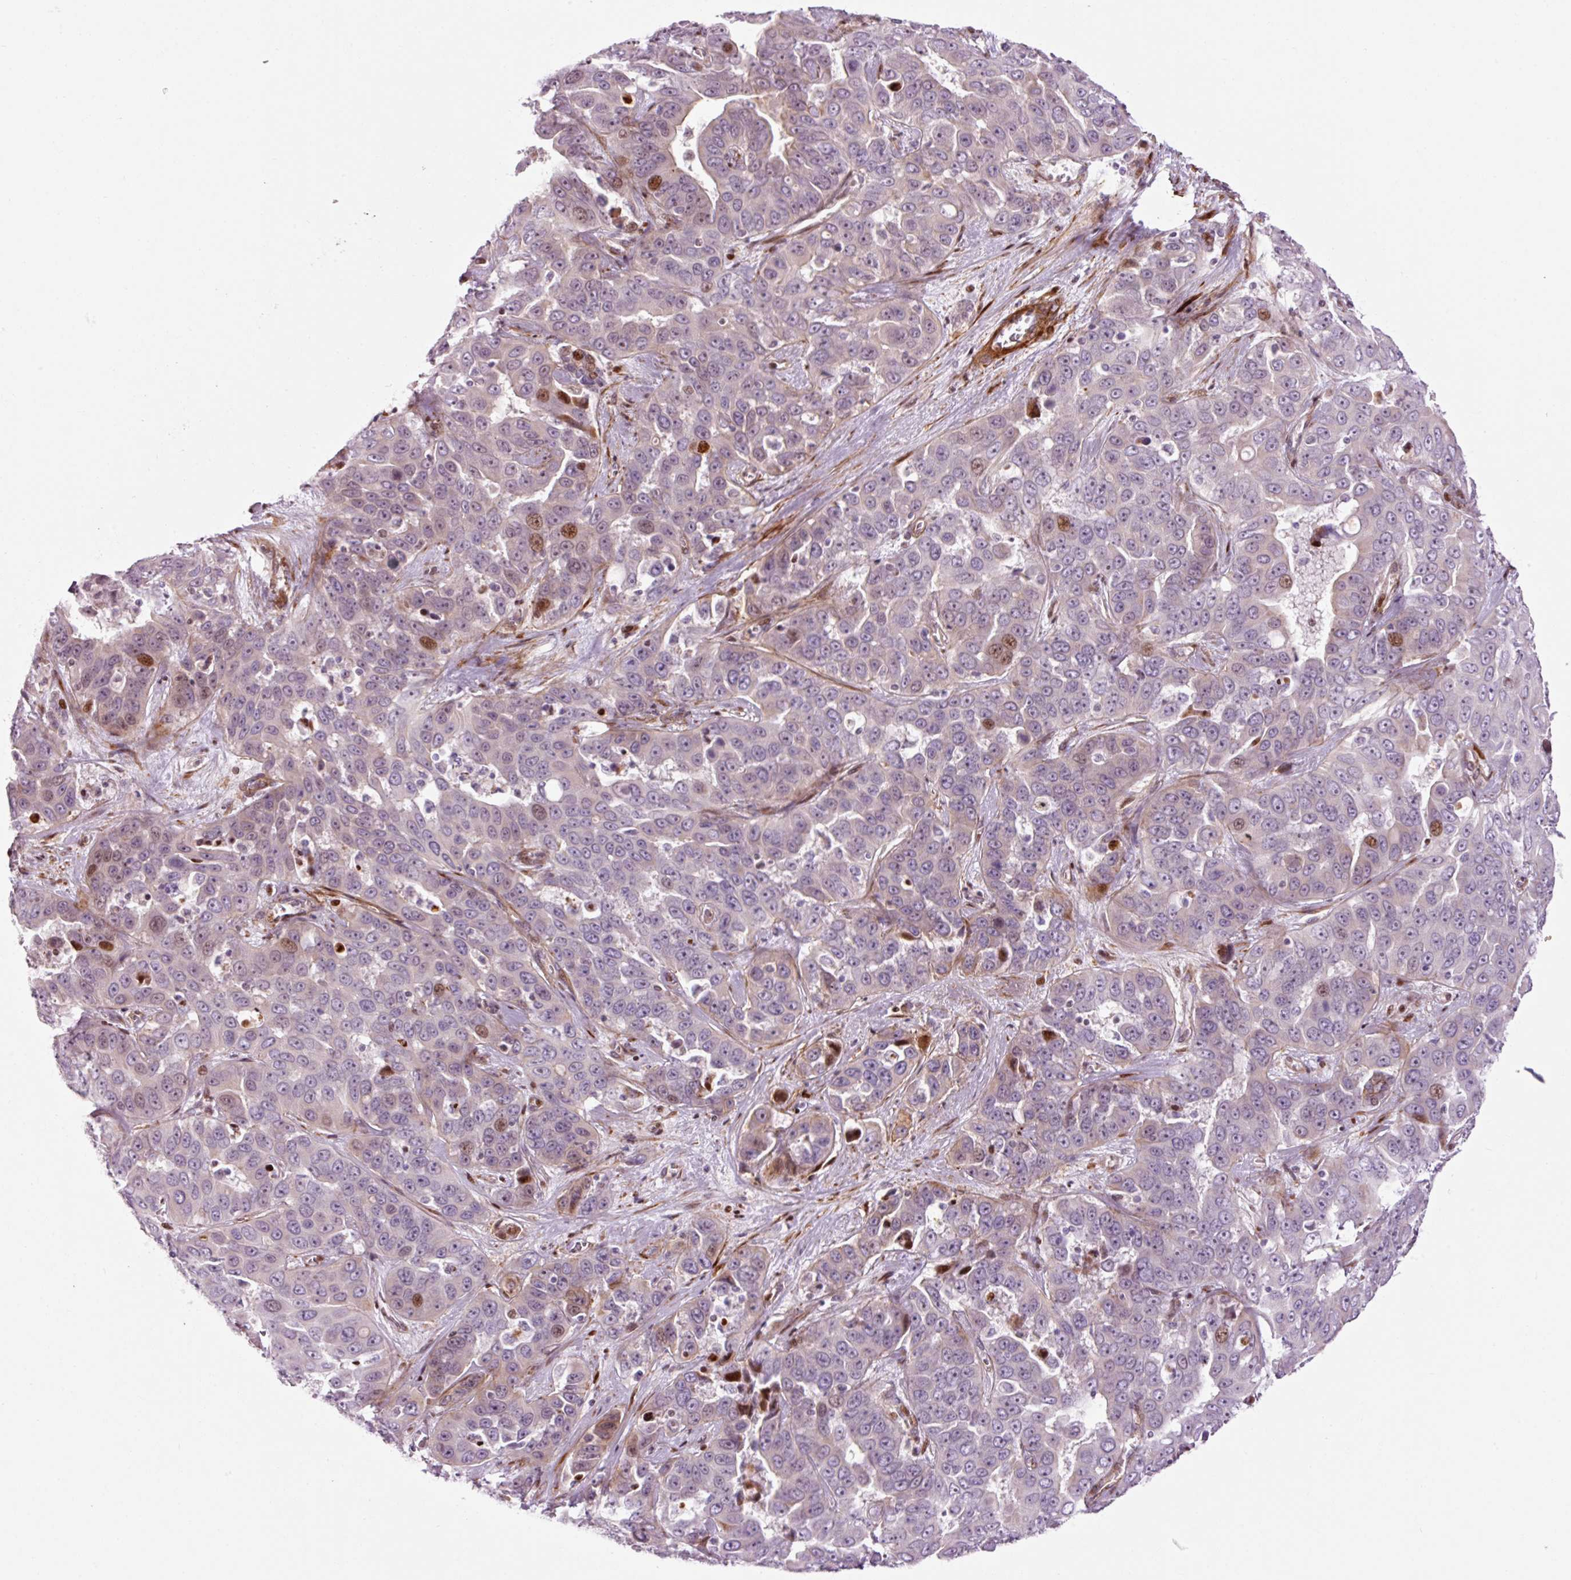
{"staining": {"intensity": "moderate", "quantity": "<25%", "location": "nuclear"}, "tissue": "liver cancer", "cell_type": "Tumor cells", "image_type": "cancer", "snomed": [{"axis": "morphology", "description": "Cholangiocarcinoma"}, {"axis": "topography", "description": "Liver"}], "caption": "An immunohistochemistry (IHC) micrograph of tumor tissue is shown. Protein staining in brown shows moderate nuclear positivity in cholangiocarcinoma (liver) within tumor cells.", "gene": "ANKRD20A1", "patient": {"sex": "female", "age": 52}}